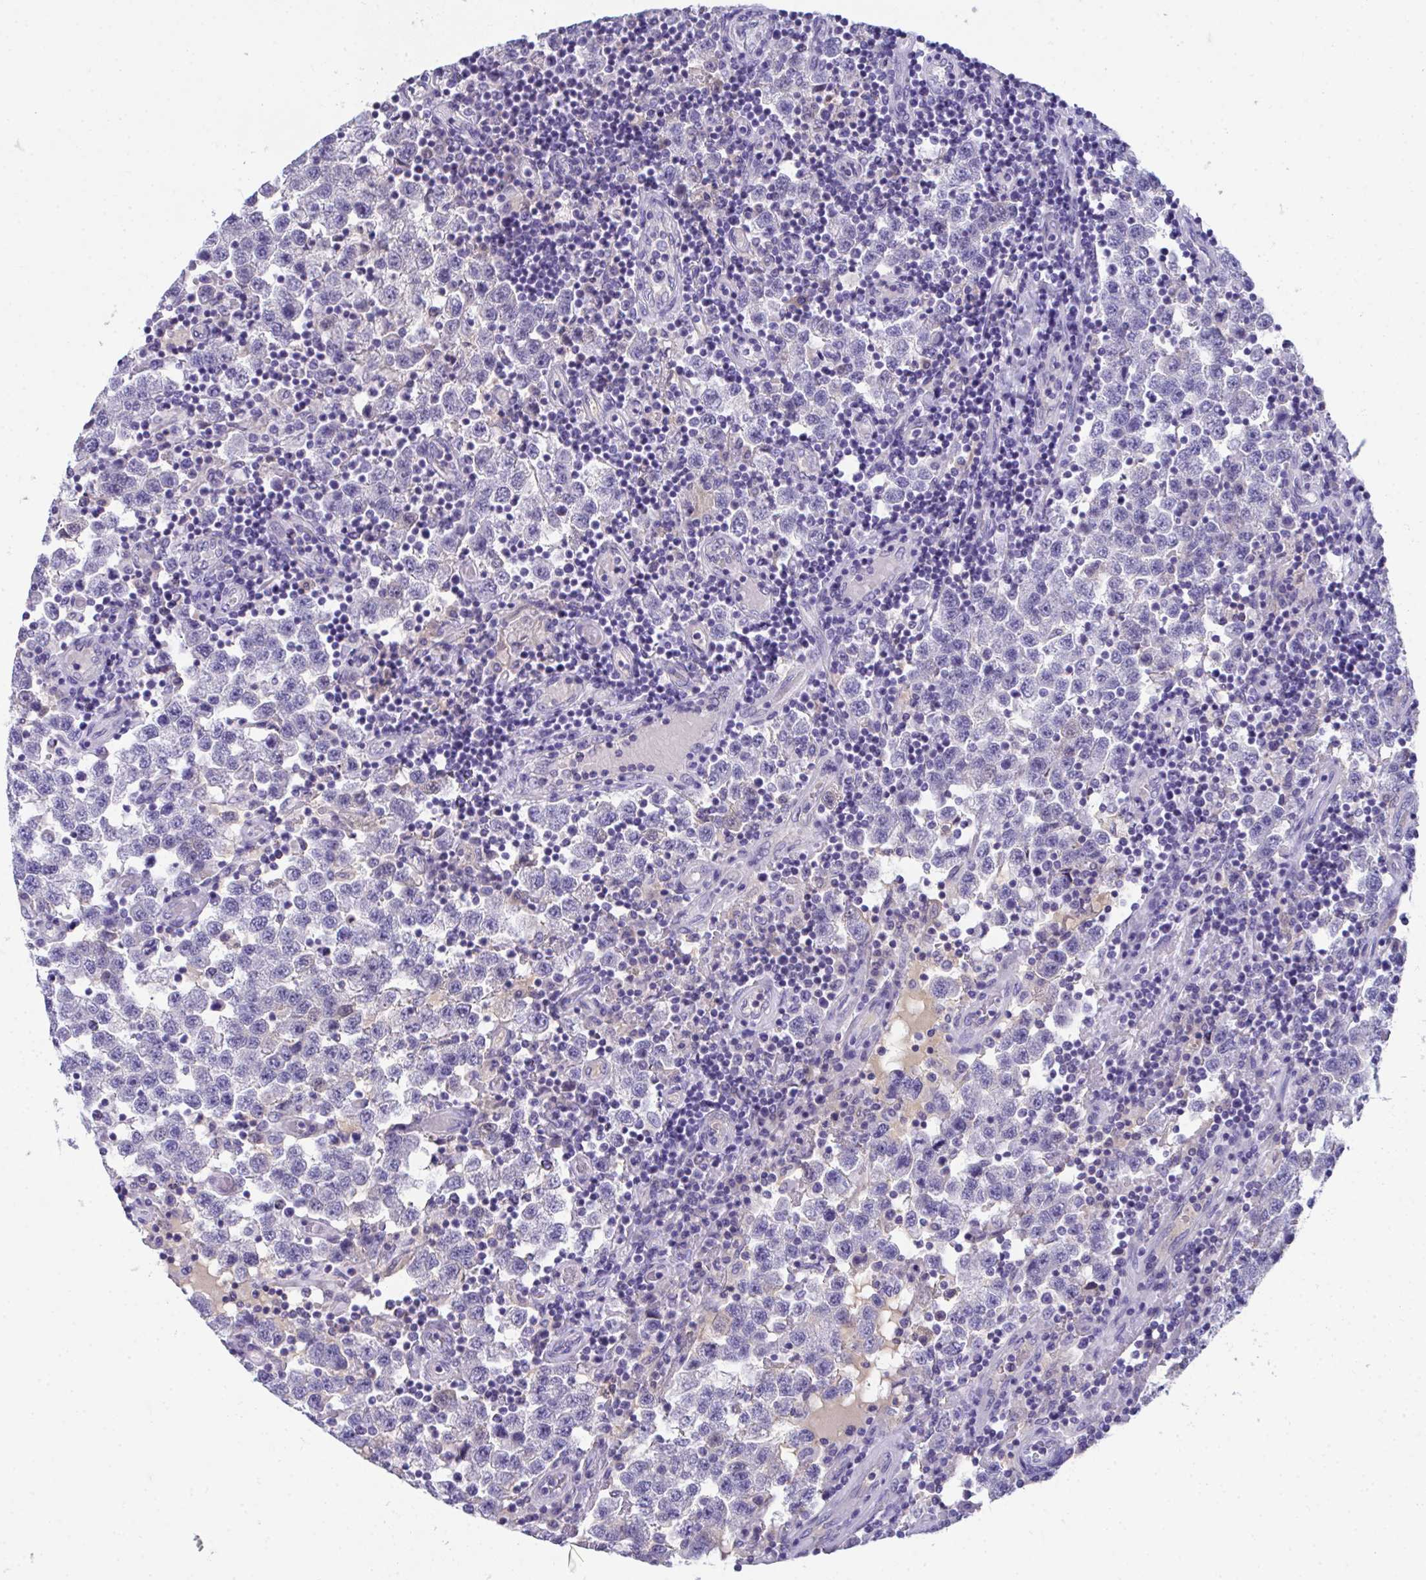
{"staining": {"intensity": "negative", "quantity": "none", "location": "none"}, "tissue": "testis cancer", "cell_type": "Tumor cells", "image_type": "cancer", "snomed": [{"axis": "morphology", "description": "Seminoma, NOS"}, {"axis": "topography", "description": "Testis"}], "caption": "A high-resolution photomicrograph shows immunohistochemistry (IHC) staining of testis cancer, which shows no significant positivity in tumor cells.", "gene": "COA5", "patient": {"sex": "male", "age": 34}}